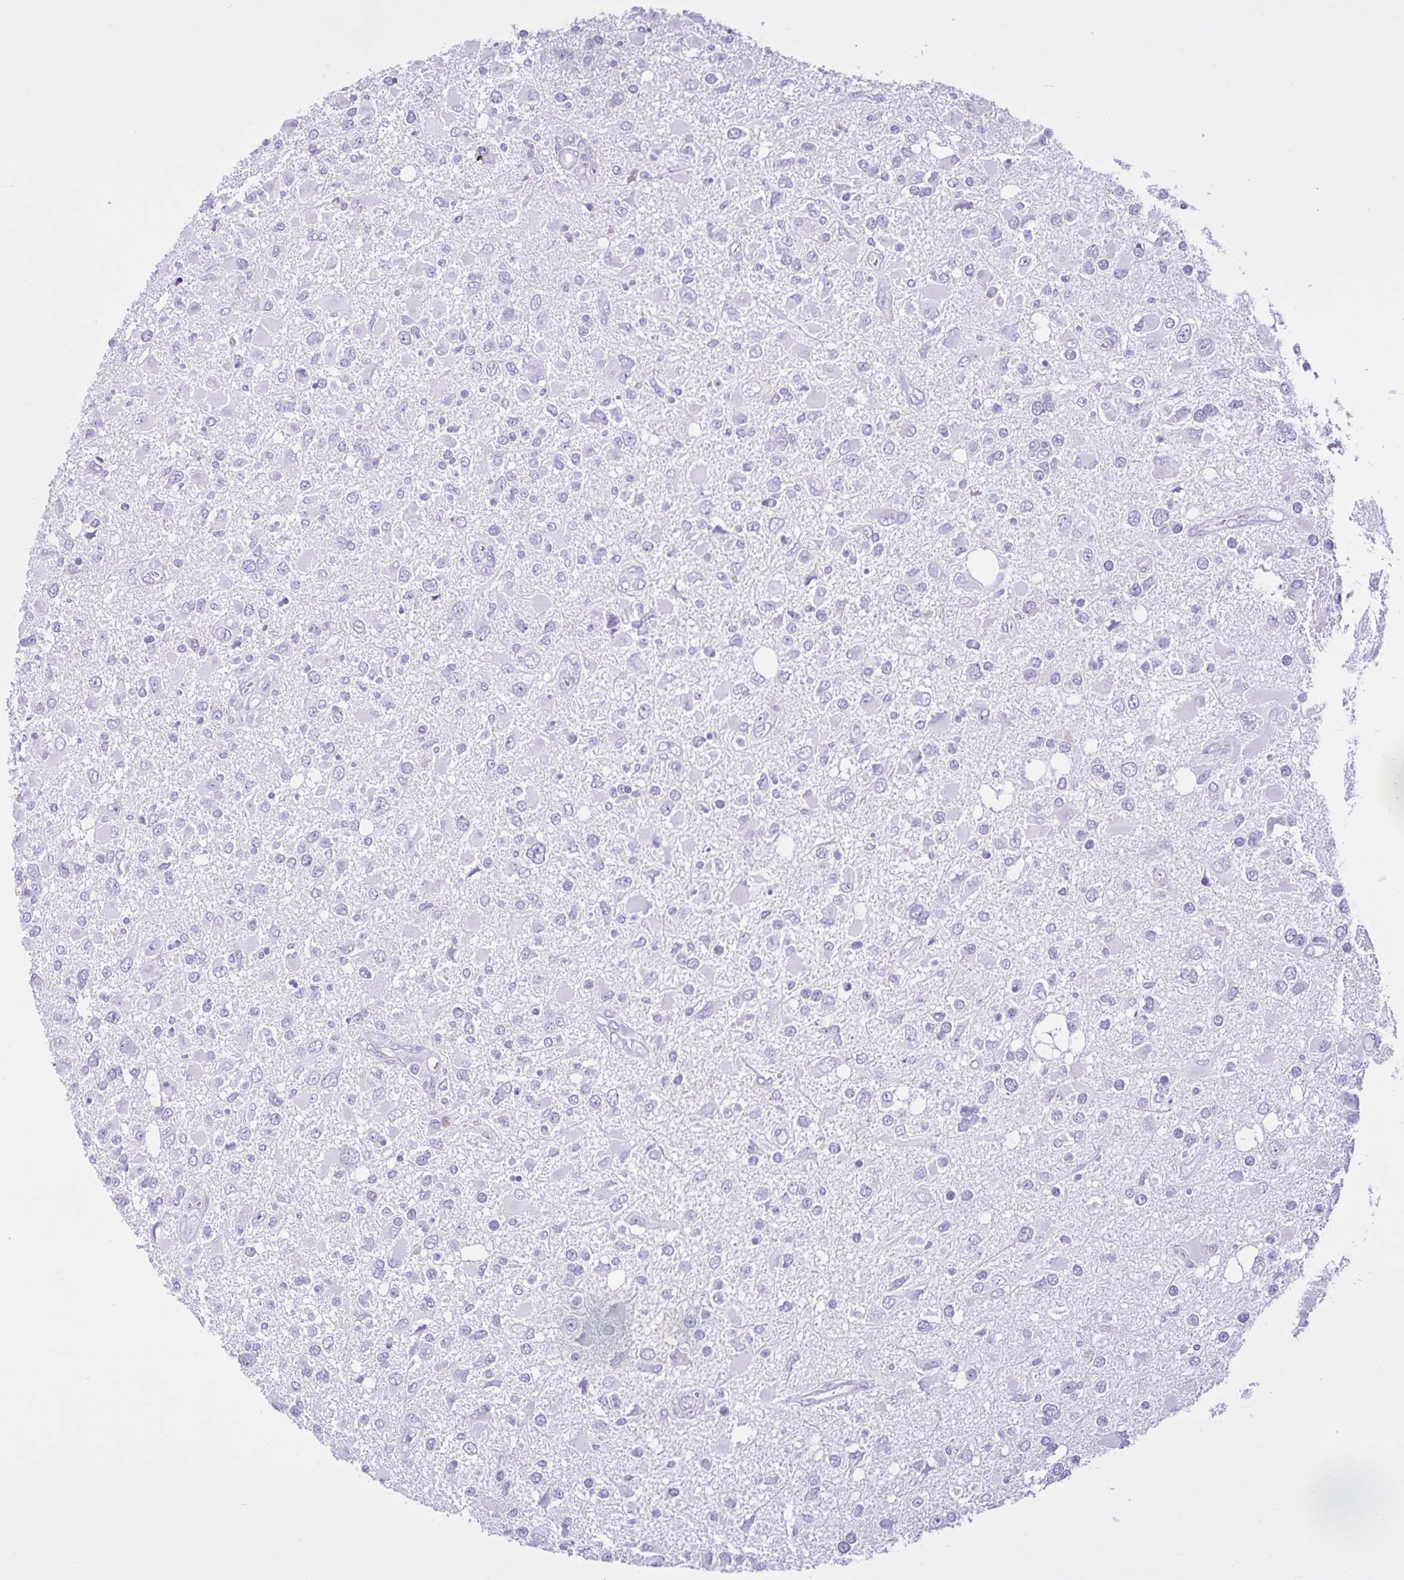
{"staining": {"intensity": "negative", "quantity": "none", "location": "none"}, "tissue": "glioma", "cell_type": "Tumor cells", "image_type": "cancer", "snomed": [{"axis": "morphology", "description": "Glioma, malignant, High grade"}, {"axis": "topography", "description": "Brain"}], "caption": "Protein analysis of glioma reveals no significant positivity in tumor cells. (Brightfield microscopy of DAB immunohistochemistry at high magnification).", "gene": "CYP19A1", "patient": {"sex": "male", "age": 53}}